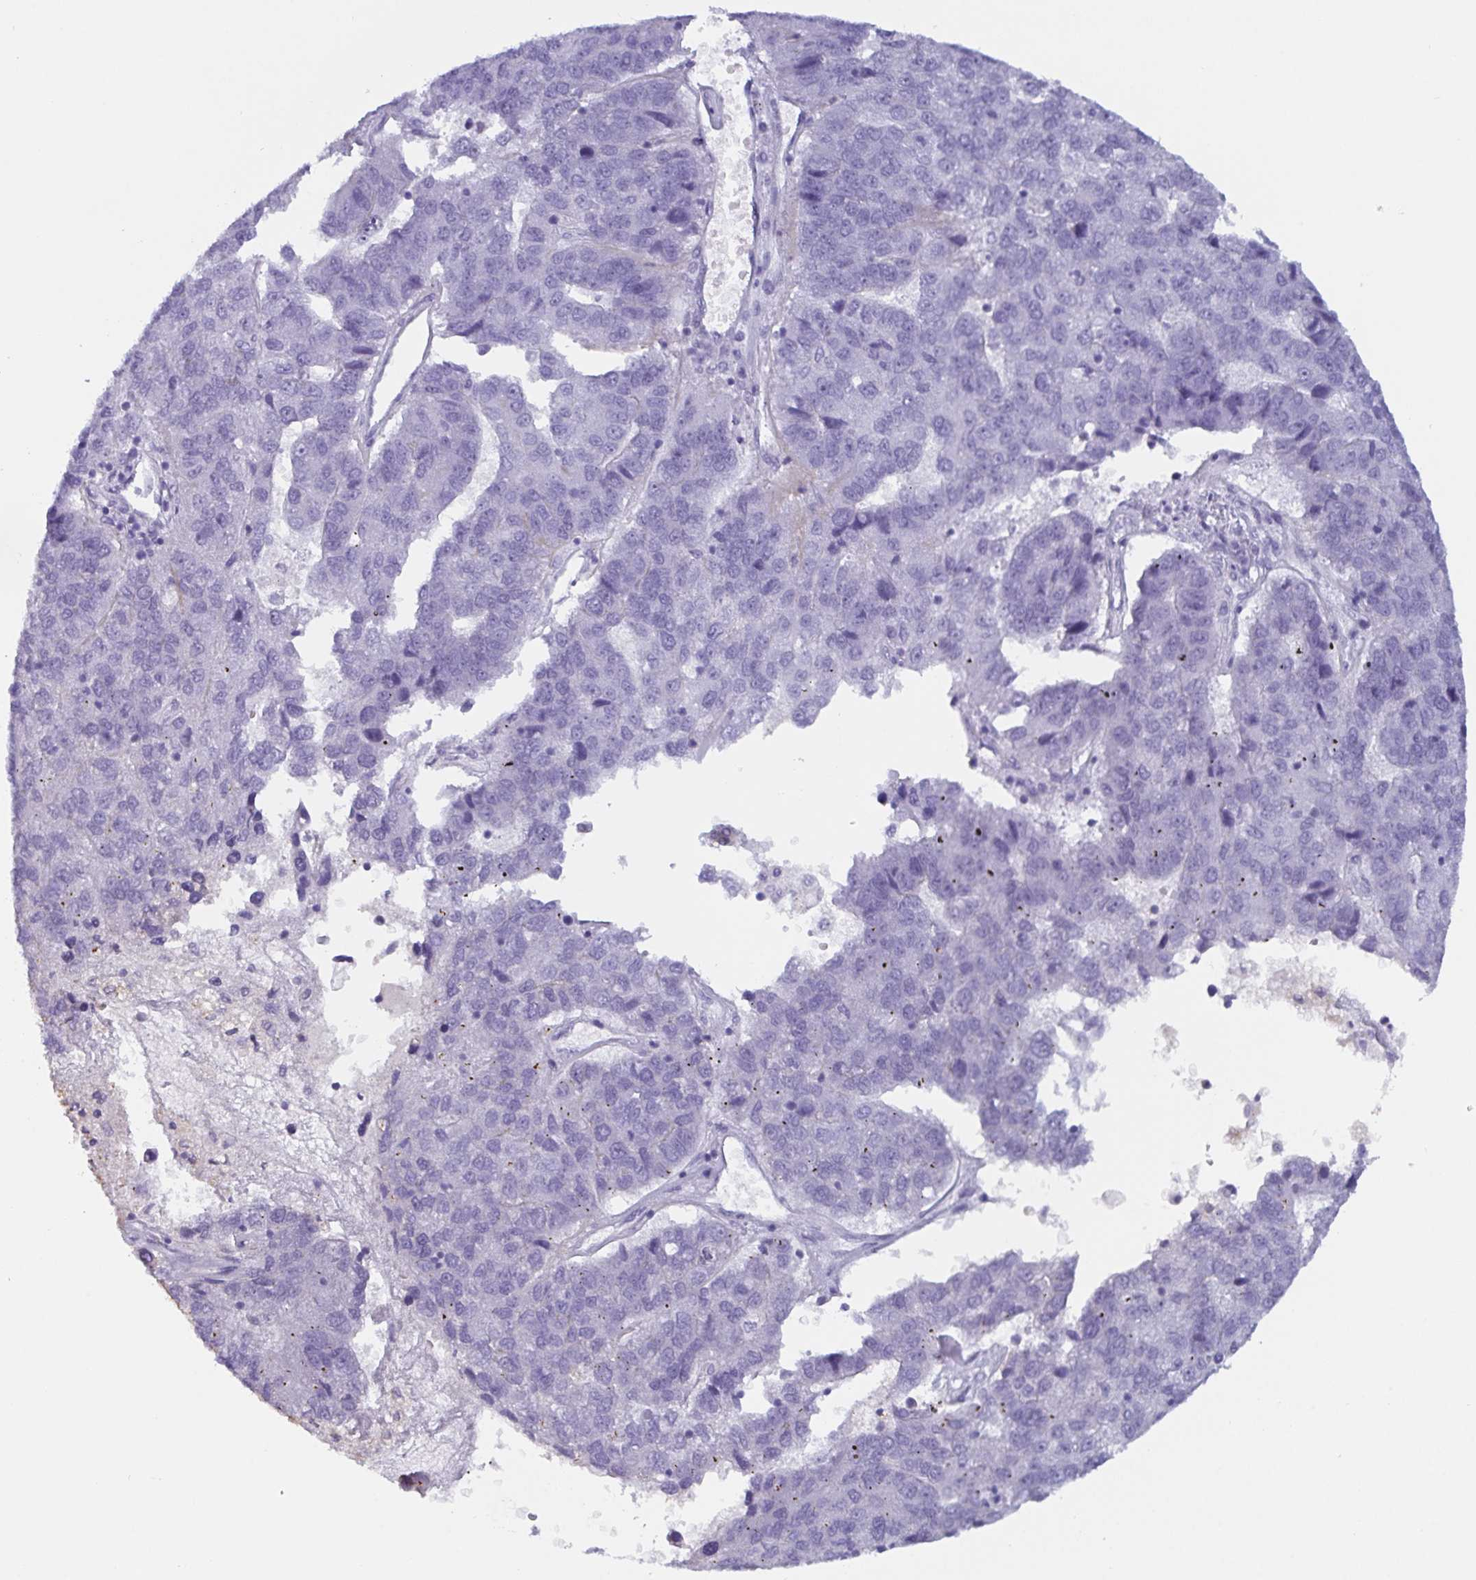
{"staining": {"intensity": "negative", "quantity": "none", "location": "none"}, "tissue": "pancreatic cancer", "cell_type": "Tumor cells", "image_type": "cancer", "snomed": [{"axis": "morphology", "description": "Adenocarcinoma, NOS"}, {"axis": "topography", "description": "Pancreas"}], "caption": "Tumor cells show no significant protein positivity in adenocarcinoma (pancreatic).", "gene": "OR5P3", "patient": {"sex": "female", "age": 61}}